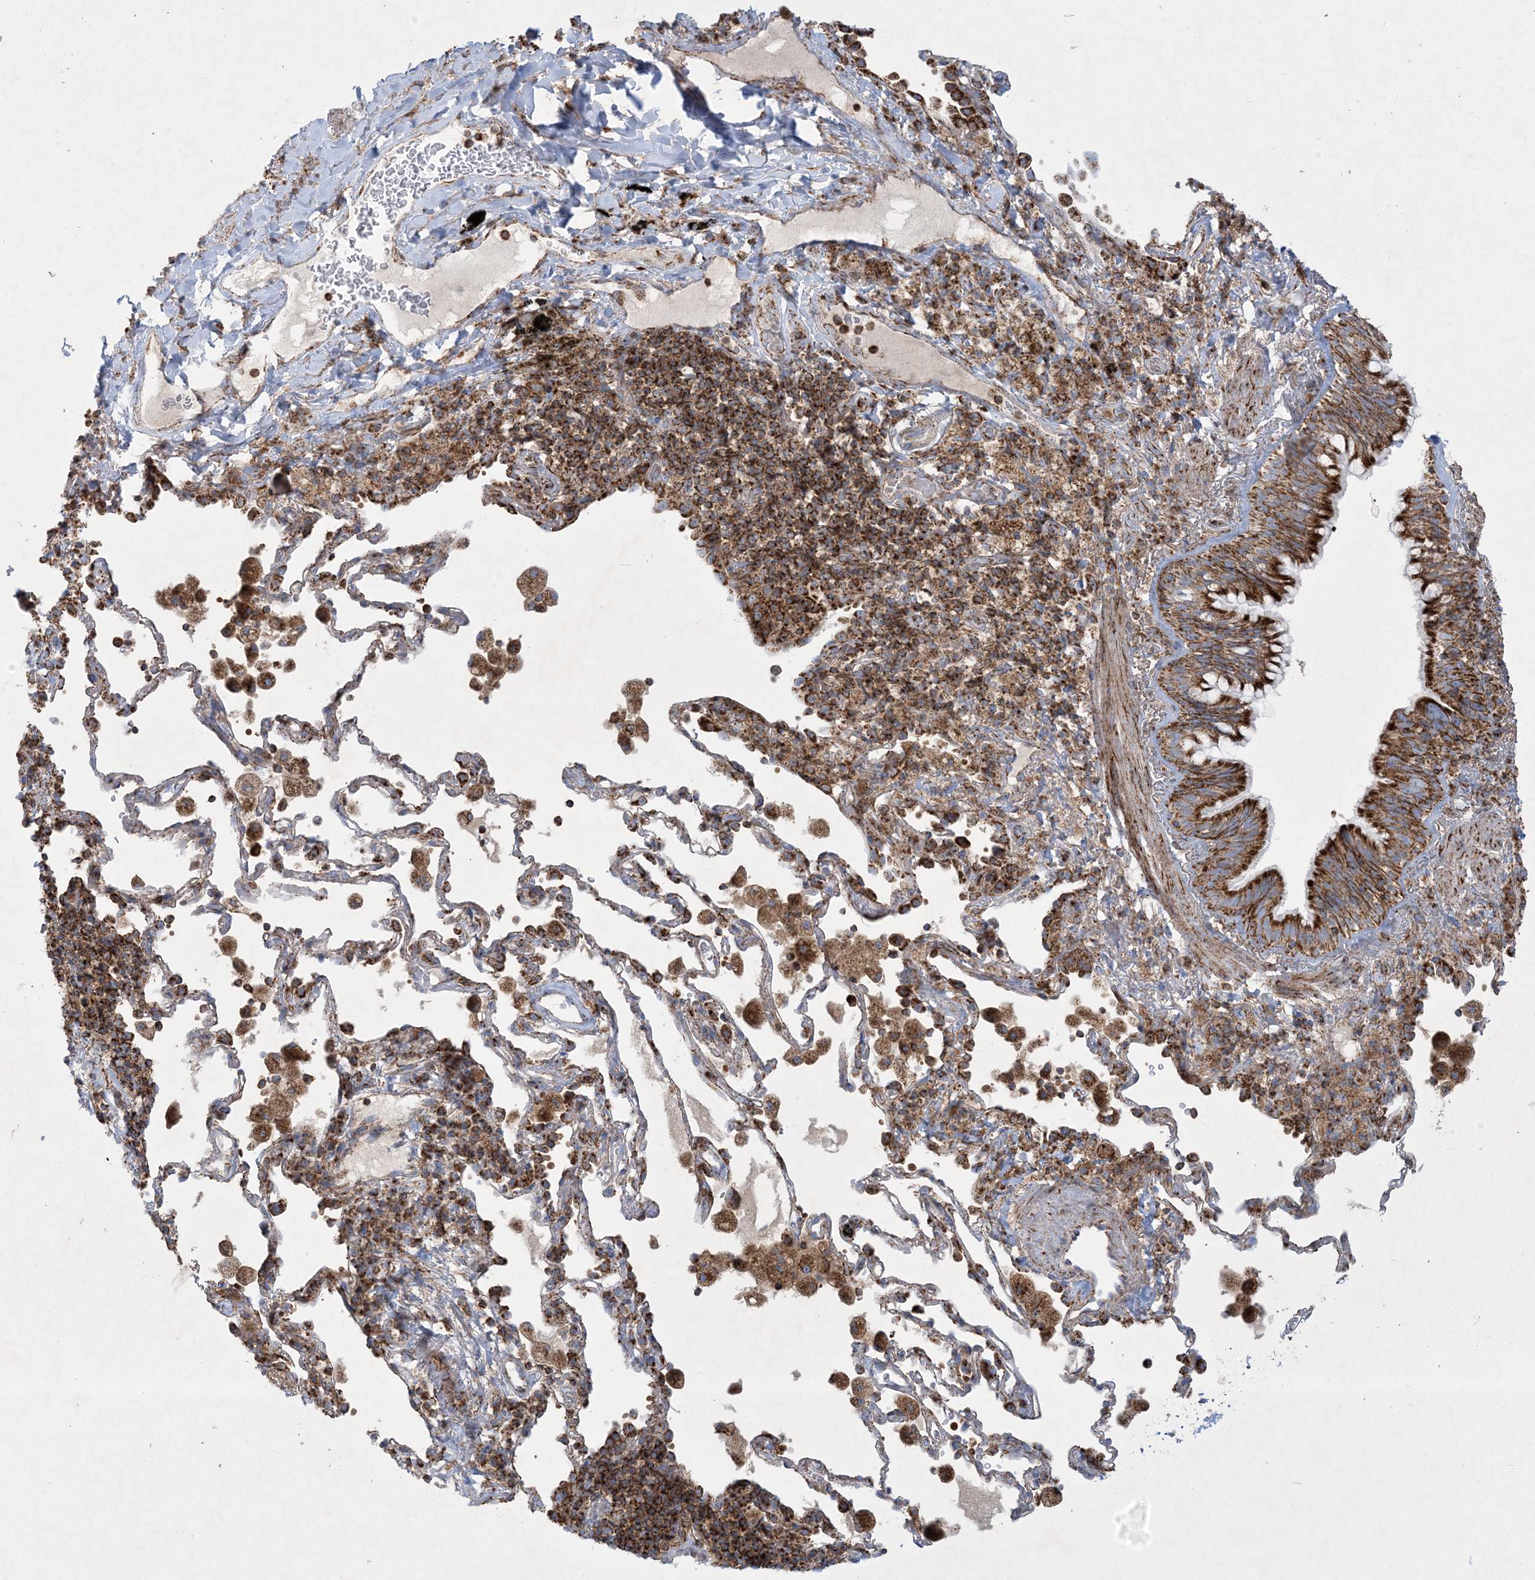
{"staining": {"intensity": "strong", "quantity": ">75%", "location": "cytoplasmic/membranous"}, "tissue": "bronchus", "cell_type": "Respiratory epithelial cells", "image_type": "normal", "snomed": [{"axis": "morphology", "description": "Normal tissue, NOS"}, {"axis": "morphology", "description": "Adenocarcinoma, NOS"}, {"axis": "topography", "description": "Bronchus"}, {"axis": "topography", "description": "Lung"}], "caption": "An immunohistochemistry (IHC) image of normal tissue is shown. Protein staining in brown highlights strong cytoplasmic/membranous positivity in bronchus within respiratory epithelial cells. The staining was performed using DAB (3,3'-diaminobenzidine) to visualize the protein expression in brown, while the nuclei were stained in blue with hematoxylin (Magnification: 20x).", "gene": "BEND4", "patient": {"sex": "male", "age": 54}}